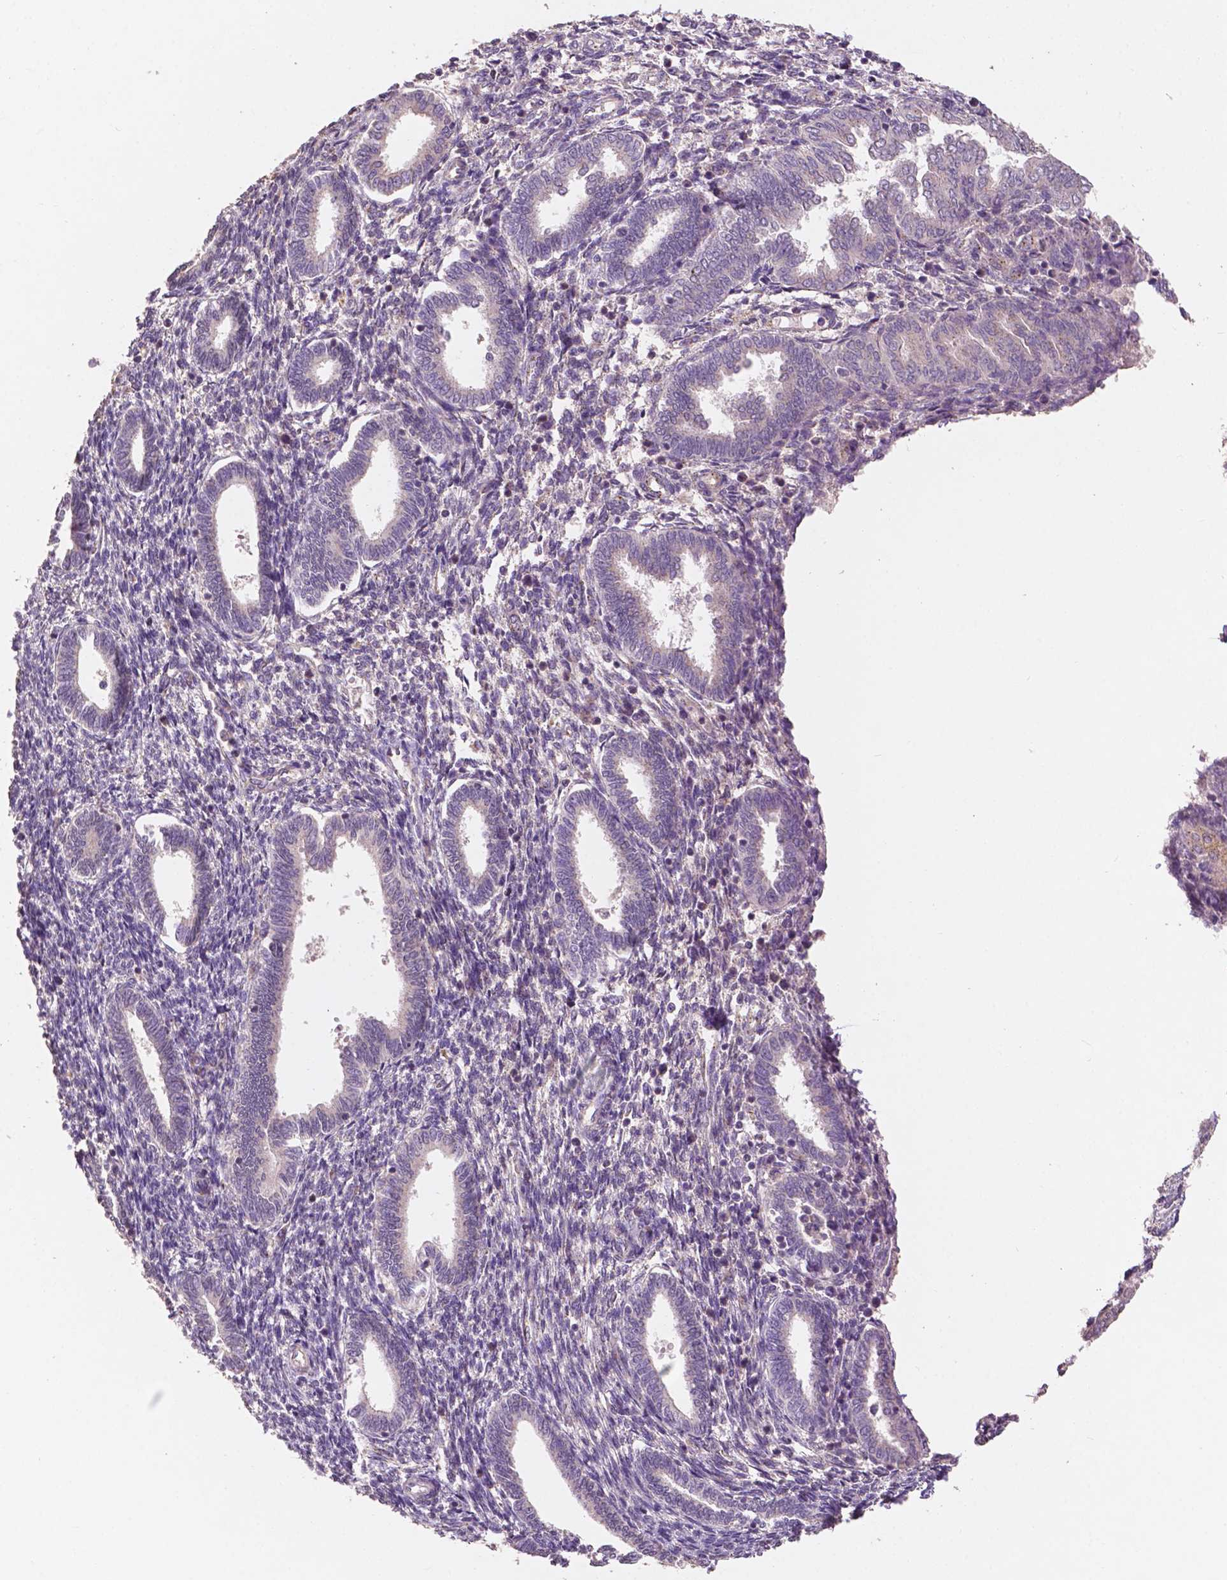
{"staining": {"intensity": "negative", "quantity": "none", "location": "none"}, "tissue": "endometrium", "cell_type": "Cells in endometrial stroma", "image_type": "normal", "snomed": [{"axis": "morphology", "description": "Normal tissue, NOS"}, {"axis": "topography", "description": "Endometrium"}], "caption": "Immunohistochemical staining of normal human endometrium shows no significant expression in cells in endometrial stroma.", "gene": "CHPT1", "patient": {"sex": "female", "age": 42}}